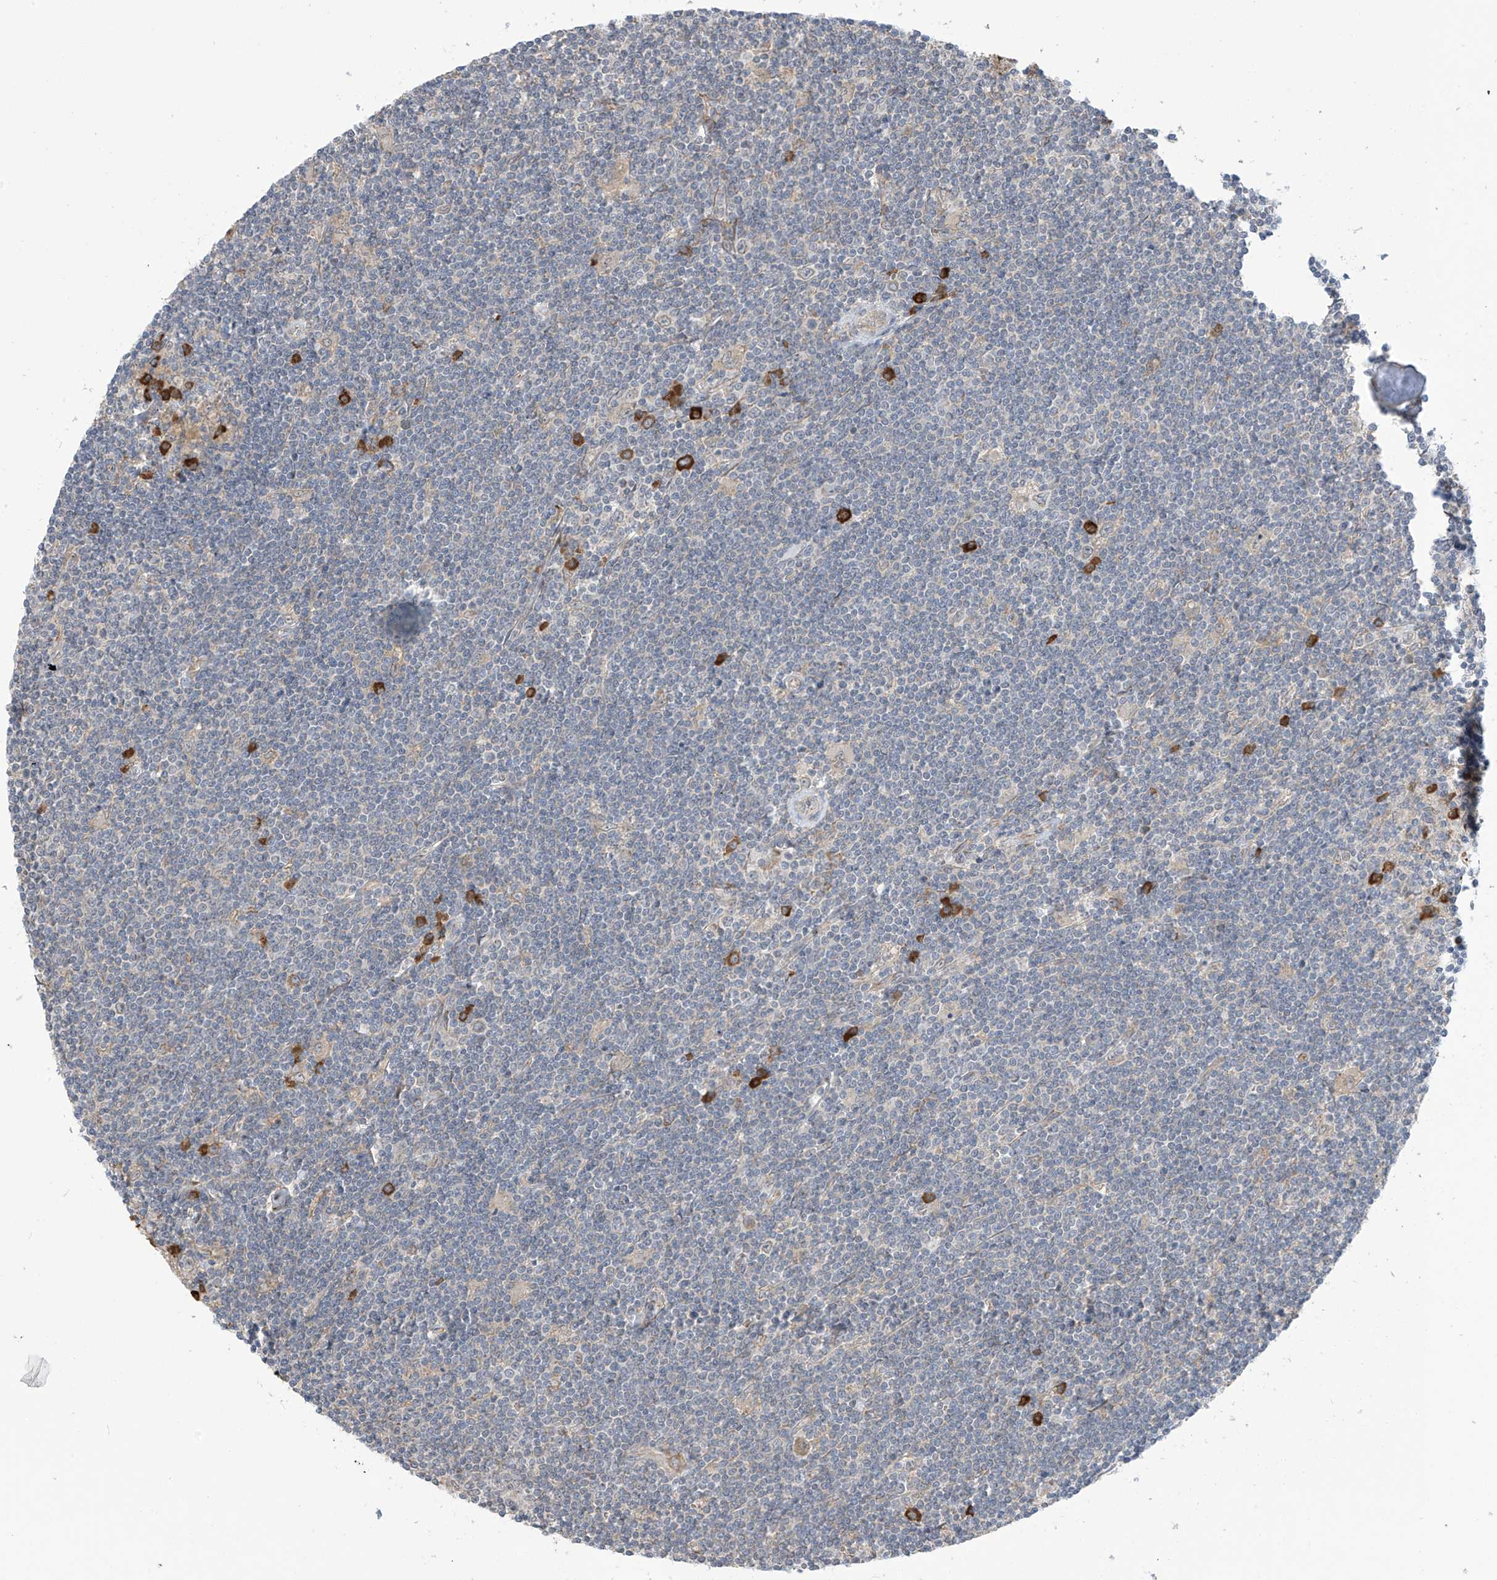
{"staining": {"intensity": "negative", "quantity": "none", "location": "none"}, "tissue": "lymphoma", "cell_type": "Tumor cells", "image_type": "cancer", "snomed": [{"axis": "morphology", "description": "Malignant lymphoma, non-Hodgkin's type, Low grade"}, {"axis": "topography", "description": "Spleen"}], "caption": "DAB (3,3'-diaminobenzidine) immunohistochemical staining of lymphoma displays no significant positivity in tumor cells.", "gene": "KIAA1522", "patient": {"sex": "male", "age": 76}}